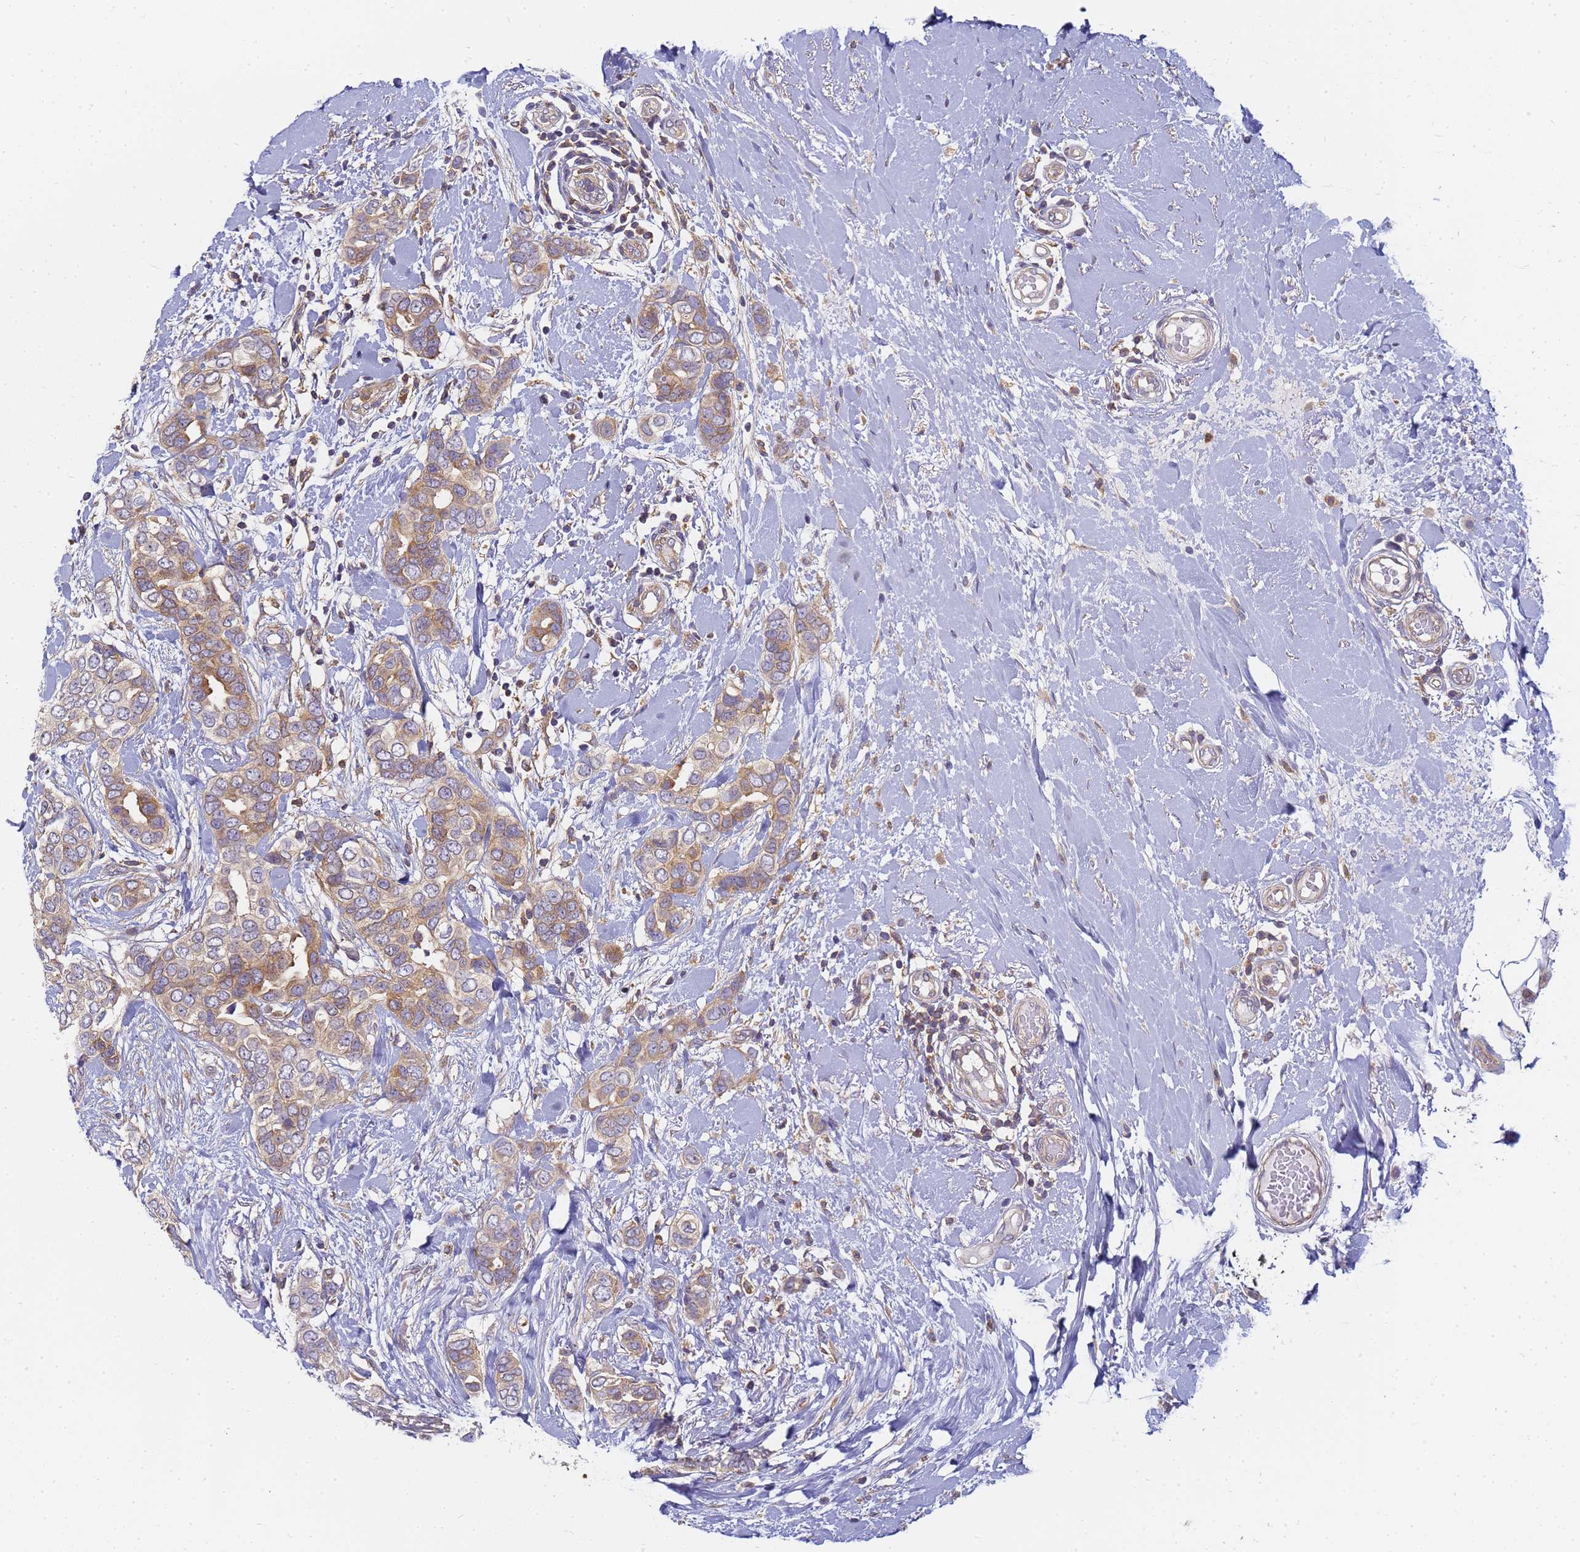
{"staining": {"intensity": "moderate", "quantity": ">75%", "location": "cytoplasmic/membranous"}, "tissue": "breast cancer", "cell_type": "Tumor cells", "image_type": "cancer", "snomed": [{"axis": "morphology", "description": "Lobular carcinoma"}, {"axis": "topography", "description": "Breast"}], "caption": "Breast lobular carcinoma stained for a protein demonstrates moderate cytoplasmic/membranous positivity in tumor cells. The protein of interest is shown in brown color, while the nuclei are stained blue.", "gene": "CHM", "patient": {"sex": "female", "age": 51}}